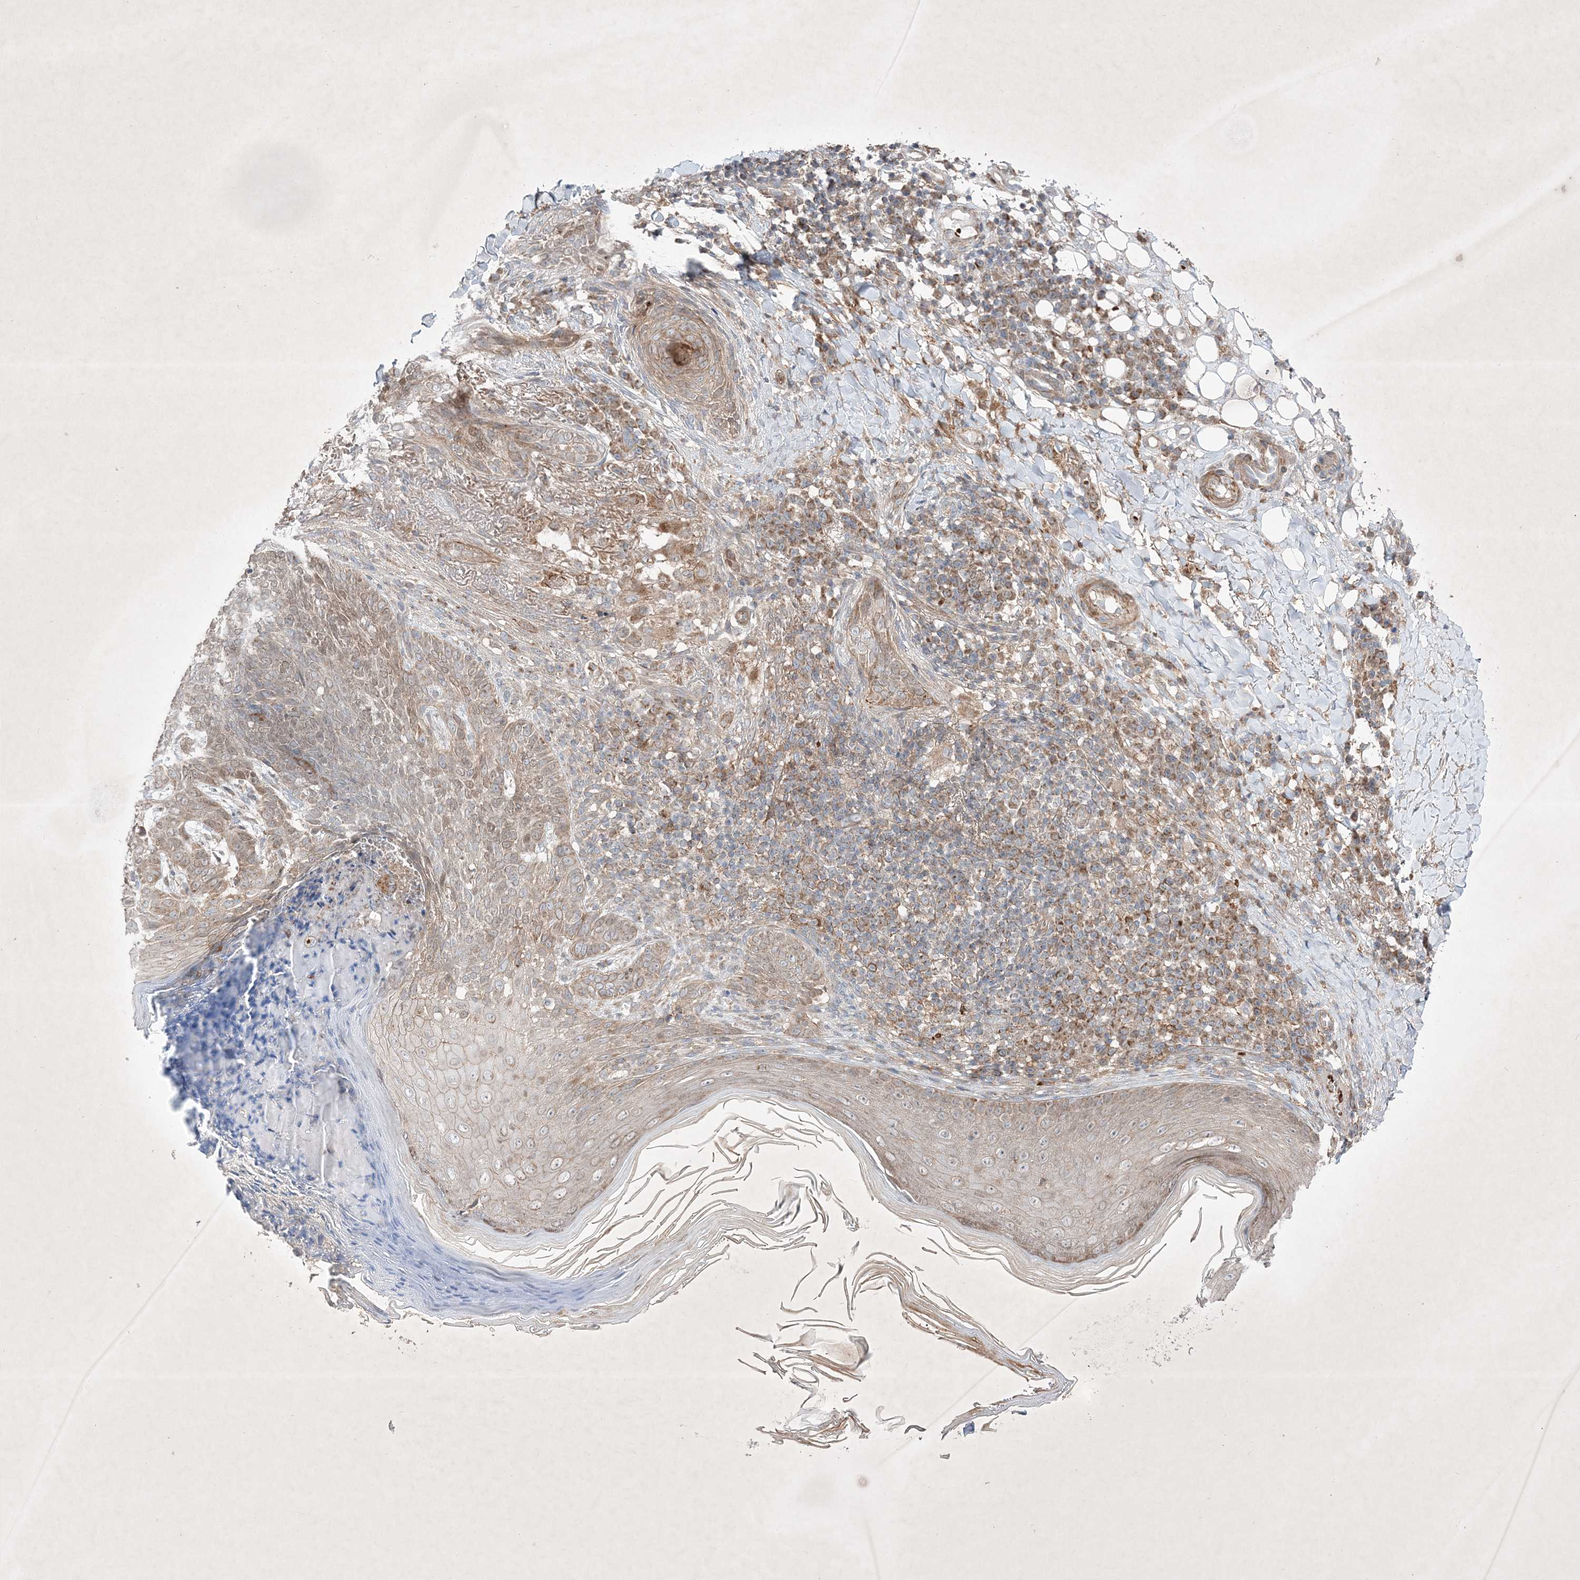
{"staining": {"intensity": "moderate", "quantity": "25%-75%", "location": "cytoplasmic/membranous,nuclear"}, "tissue": "skin cancer", "cell_type": "Tumor cells", "image_type": "cancer", "snomed": [{"axis": "morphology", "description": "Basal cell carcinoma"}, {"axis": "topography", "description": "Skin"}], "caption": "A brown stain shows moderate cytoplasmic/membranous and nuclear staining of a protein in basal cell carcinoma (skin) tumor cells.", "gene": "OPA1", "patient": {"sex": "male", "age": 85}}